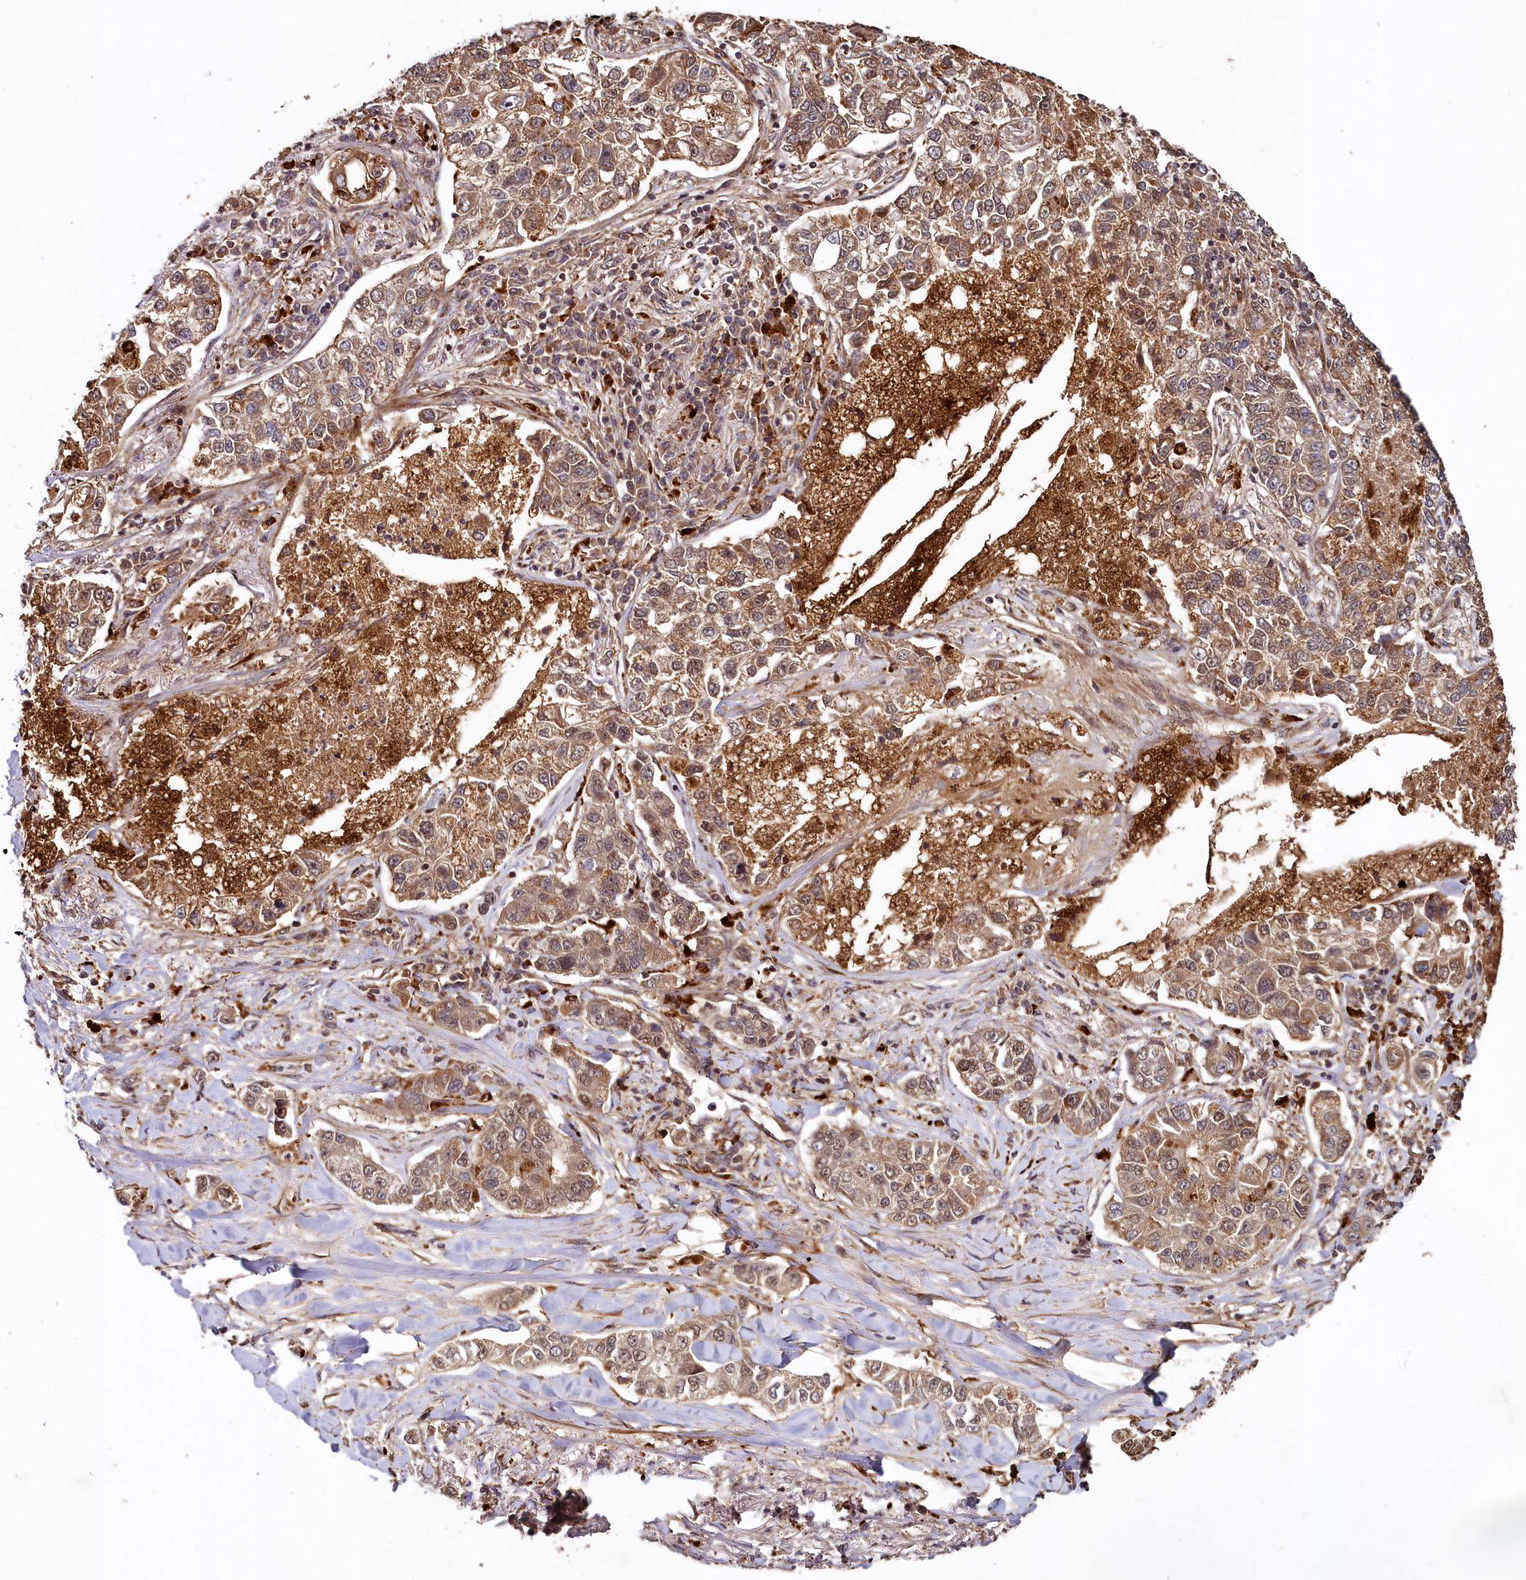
{"staining": {"intensity": "moderate", "quantity": ">75%", "location": "cytoplasmic/membranous"}, "tissue": "lung cancer", "cell_type": "Tumor cells", "image_type": "cancer", "snomed": [{"axis": "morphology", "description": "Adenocarcinoma, NOS"}, {"axis": "topography", "description": "Lung"}], "caption": "This micrograph exhibits IHC staining of lung adenocarcinoma, with medium moderate cytoplasmic/membranous staining in about >75% of tumor cells.", "gene": "TRIM23", "patient": {"sex": "male", "age": 49}}